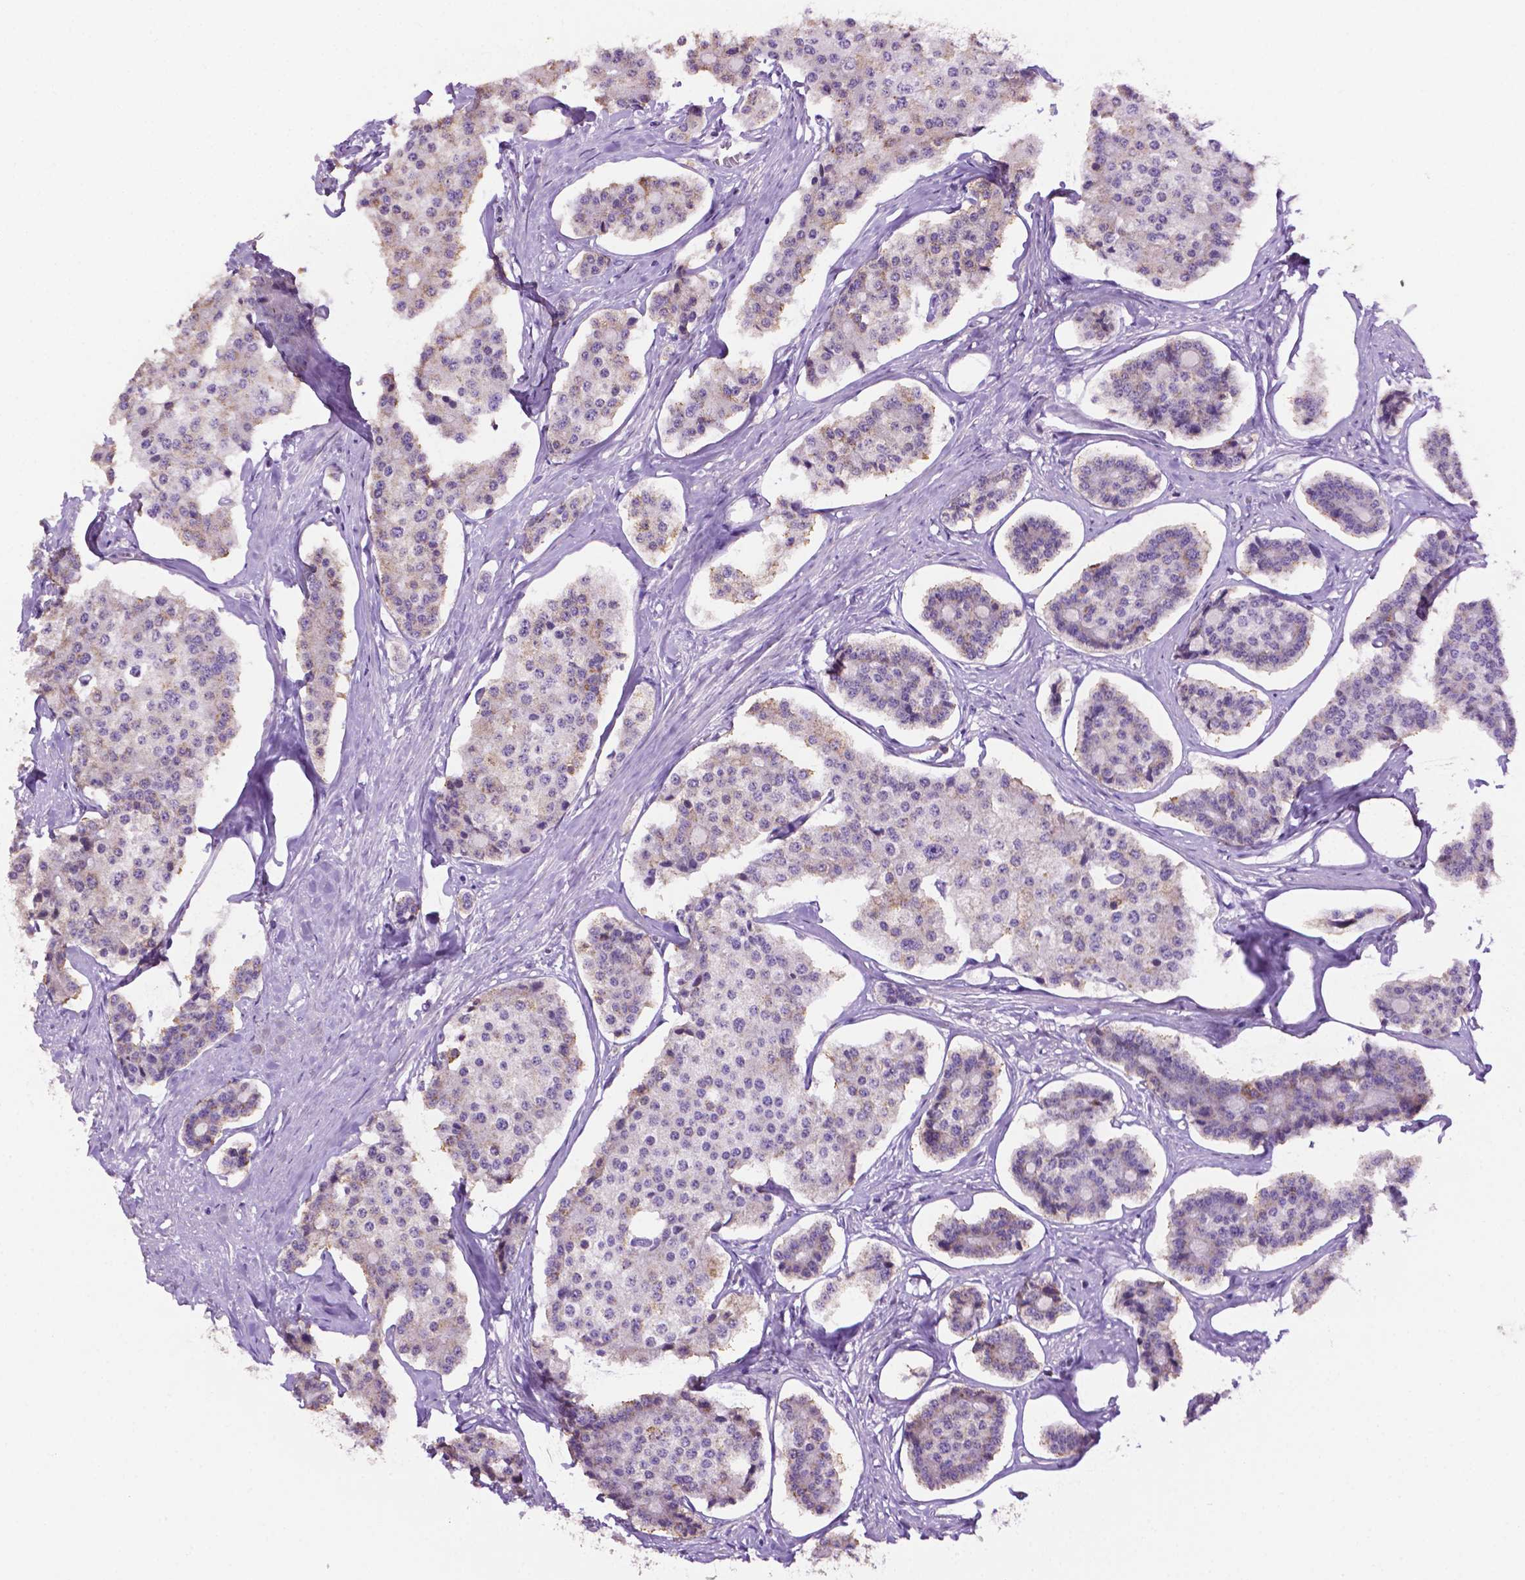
{"staining": {"intensity": "weak", "quantity": "25%-75%", "location": "cytoplasmic/membranous"}, "tissue": "carcinoid", "cell_type": "Tumor cells", "image_type": "cancer", "snomed": [{"axis": "morphology", "description": "Carcinoid, malignant, NOS"}, {"axis": "topography", "description": "Small intestine"}], "caption": "This micrograph exhibits carcinoid stained with immunohistochemistry (IHC) to label a protein in brown. The cytoplasmic/membranous of tumor cells show weak positivity for the protein. Nuclei are counter-stained blue.", "gene": "PTPN6", "patient": {"sex": "female", "age": 65}}